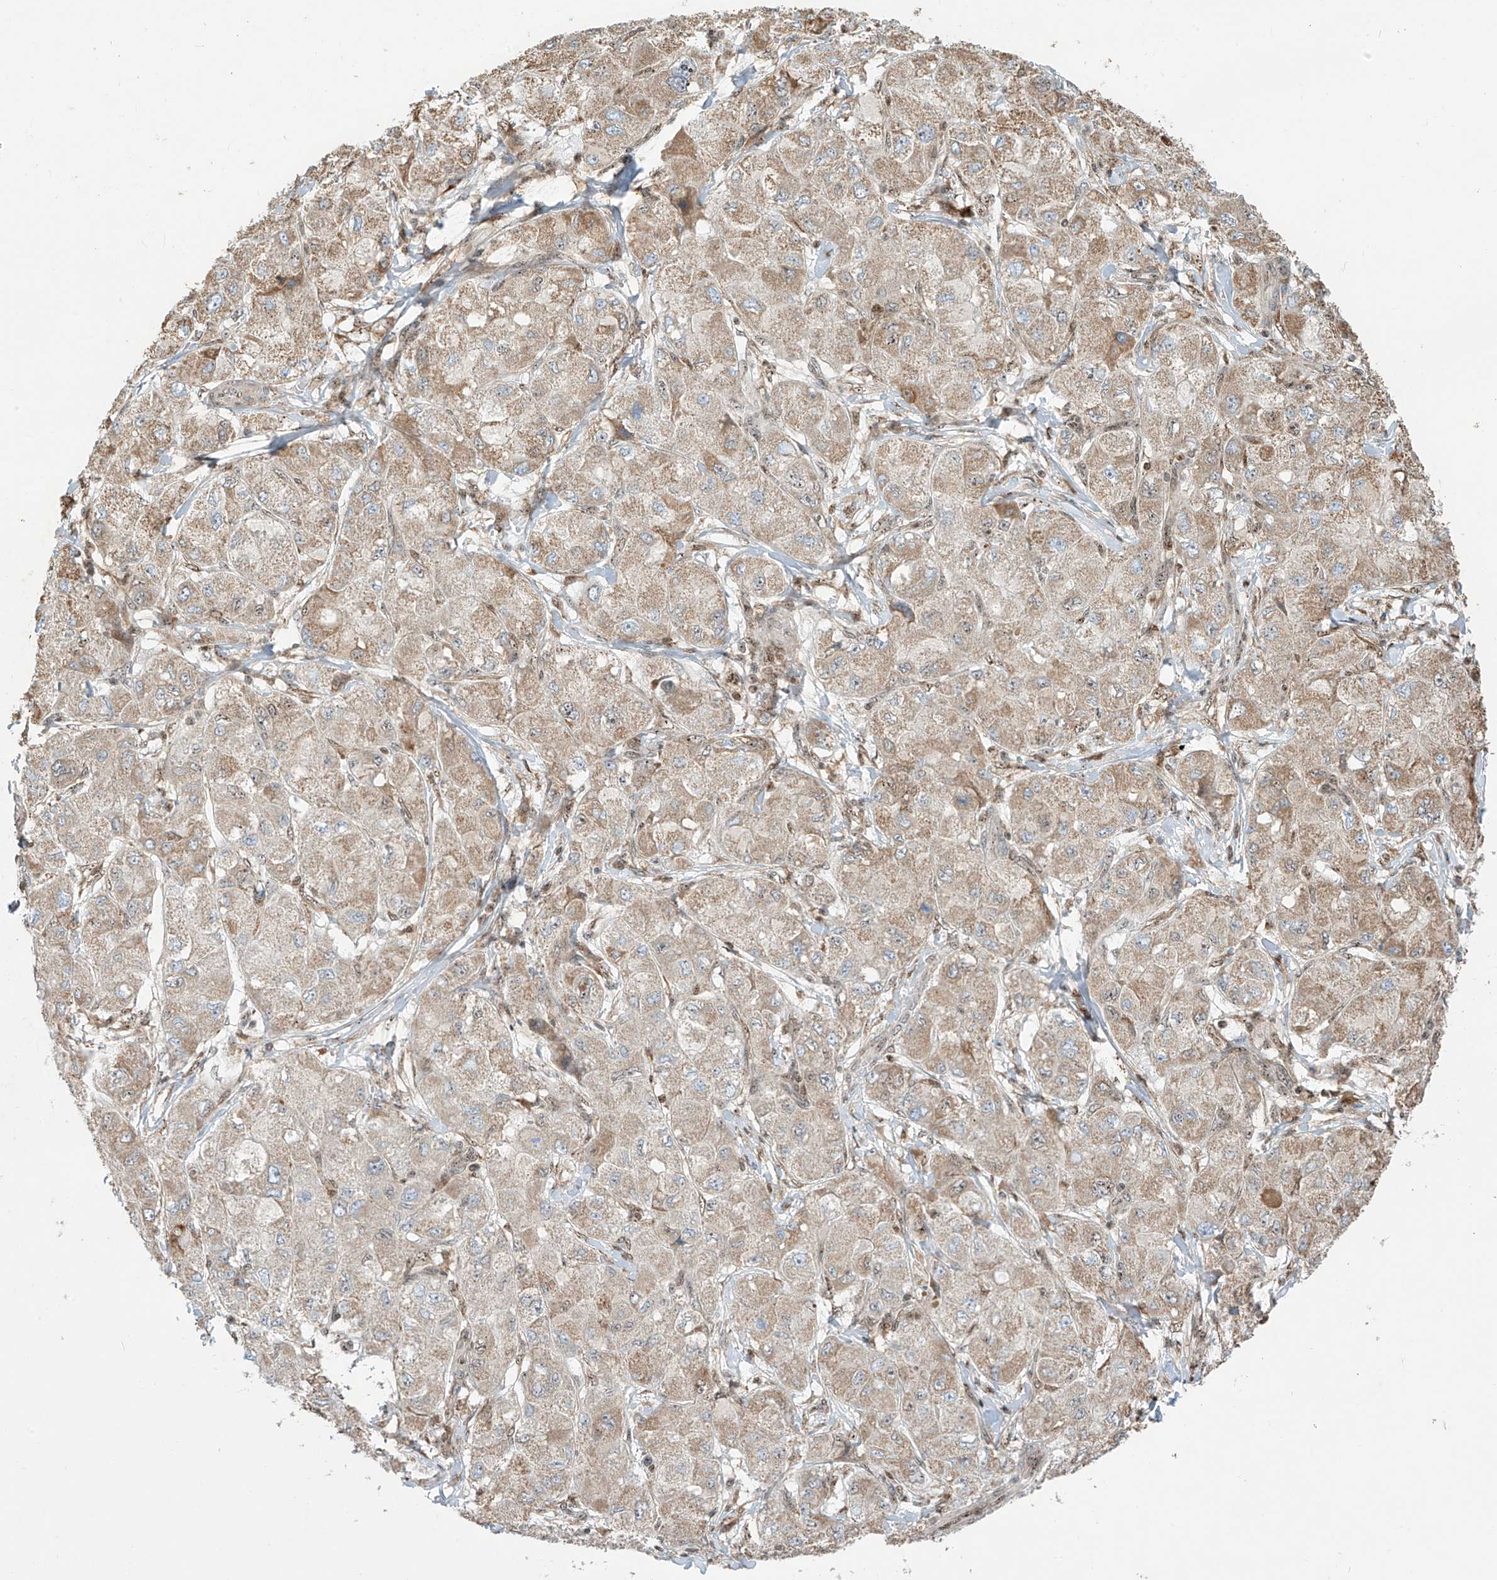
{"staining": {"intensity": "moderate", "quantity": "25%-75%", "location": "cytoplasmic/membranous"}, "tissue": "liver cancer", "cell_type": "Tumor cells", "image_type": "cancer", "snomed": [{"axis": "morphology", "description": "Carcinoma, Hepatocellular, NOS"}, {"axis": "topography", "description": "Liver"}], "caption": "IHC micrograph of neoplastic tissue: human liver cancer stained using immunohistochemistry (IHC) shows medium levels of moderate protein expression localized specifically in the cytoplasmic/membranous of tumor cells, appearing as a cytoplasmic/membranous brown color.", "gene": "ZBTB8A", "patient": {"sex": "male", "age": 80}}